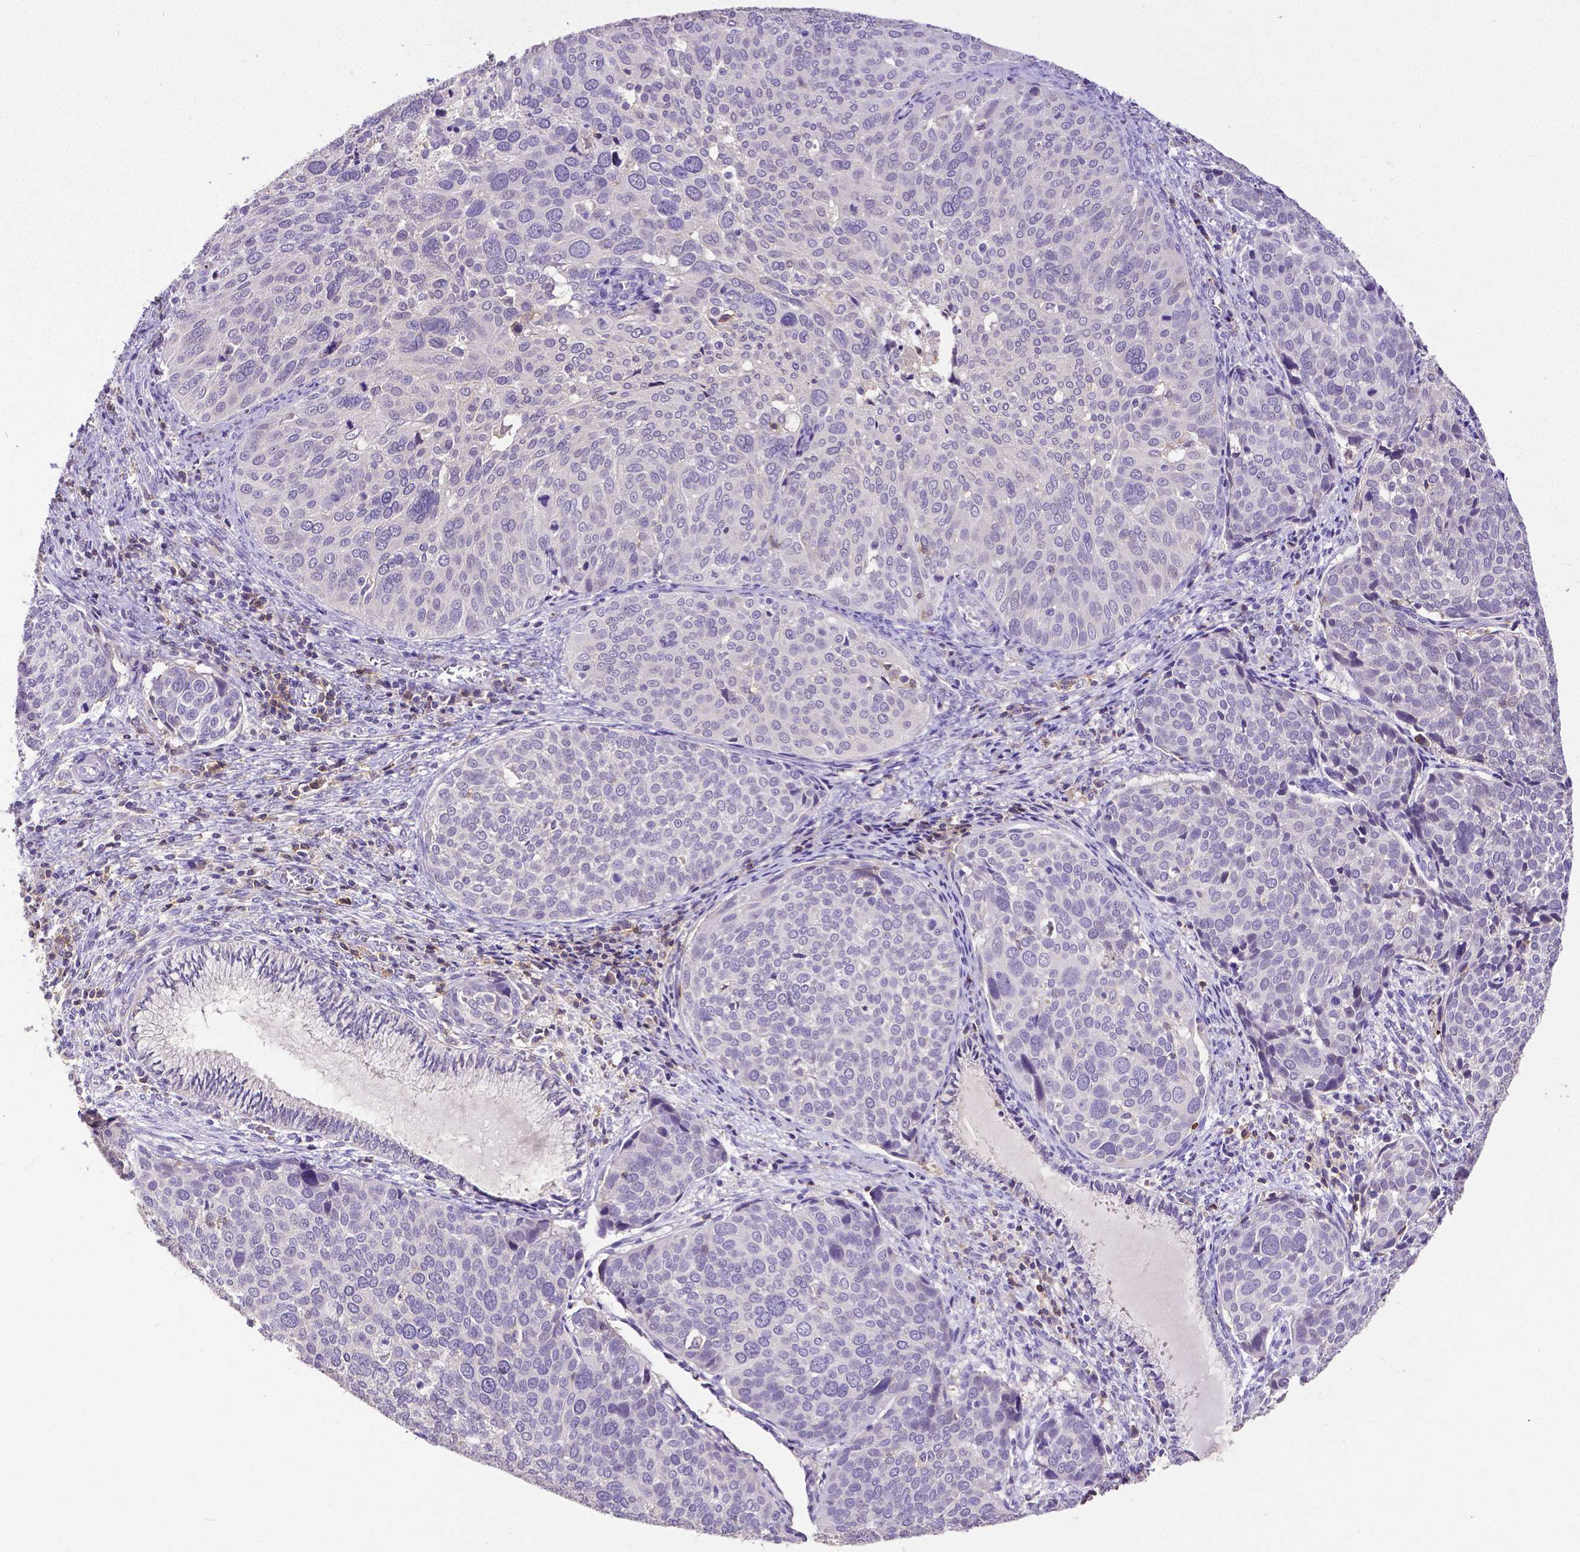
{"staining": {"intensity": "negative", "quantity": "none", "location": "none"}, "tissue": "cervical cancer", "cell_type": "Tumor cells", "image_type": "cancer", "snomed": [{"axis": "morphology", "description": "Squamous cell carcinoma, NOS"}, {"axis": "topography", "description": "Cervix"}], "caption": "A micrograph of human cervical cancer (squamous cell carcinoma) is negative for staining in tumor cells.", "gene": "CD4", "patient": {"sex": "female", "age": 39}}